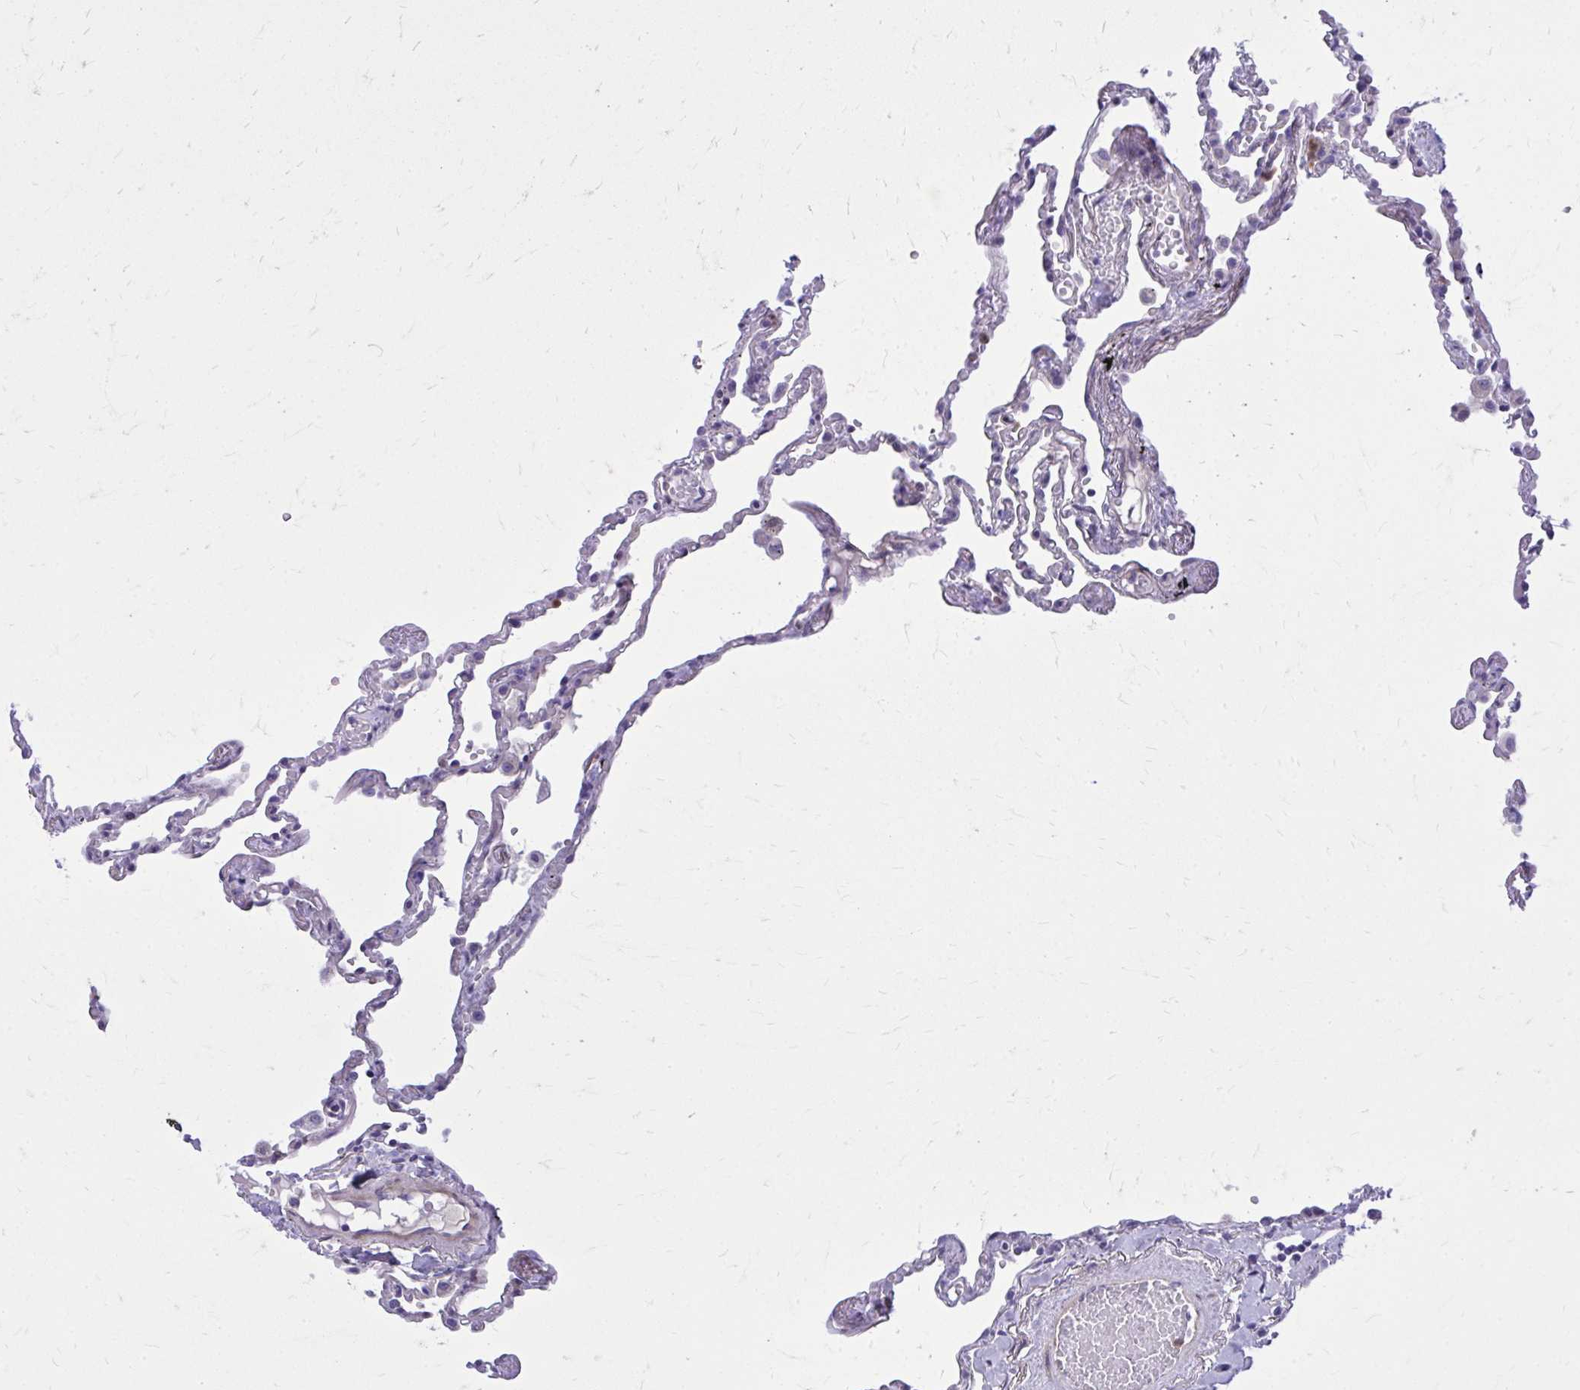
{"staining": {"intensity": "negative", "quantity": "none", "location": "none"}, "tissue": "lung", "cell_type": "Alveolar cells", "image_type": "normal", "snomed": [{"axis": "morphology", "description": "Normal tissue, NOS"}, {"axis": "topography", "description": "Lung"}], "caption": "An immunohistochemistry (IHC) histopathology image of unremarkable lung is shown. There is no staining in alveolar cells of lung. (Brightfield microscopy of DAB (3,3'-diaminobenzidine) immunohistochemistry at high magnification).", "gene": "ADAMTSL1", "patient": {"sex": "female", "age": 67}}